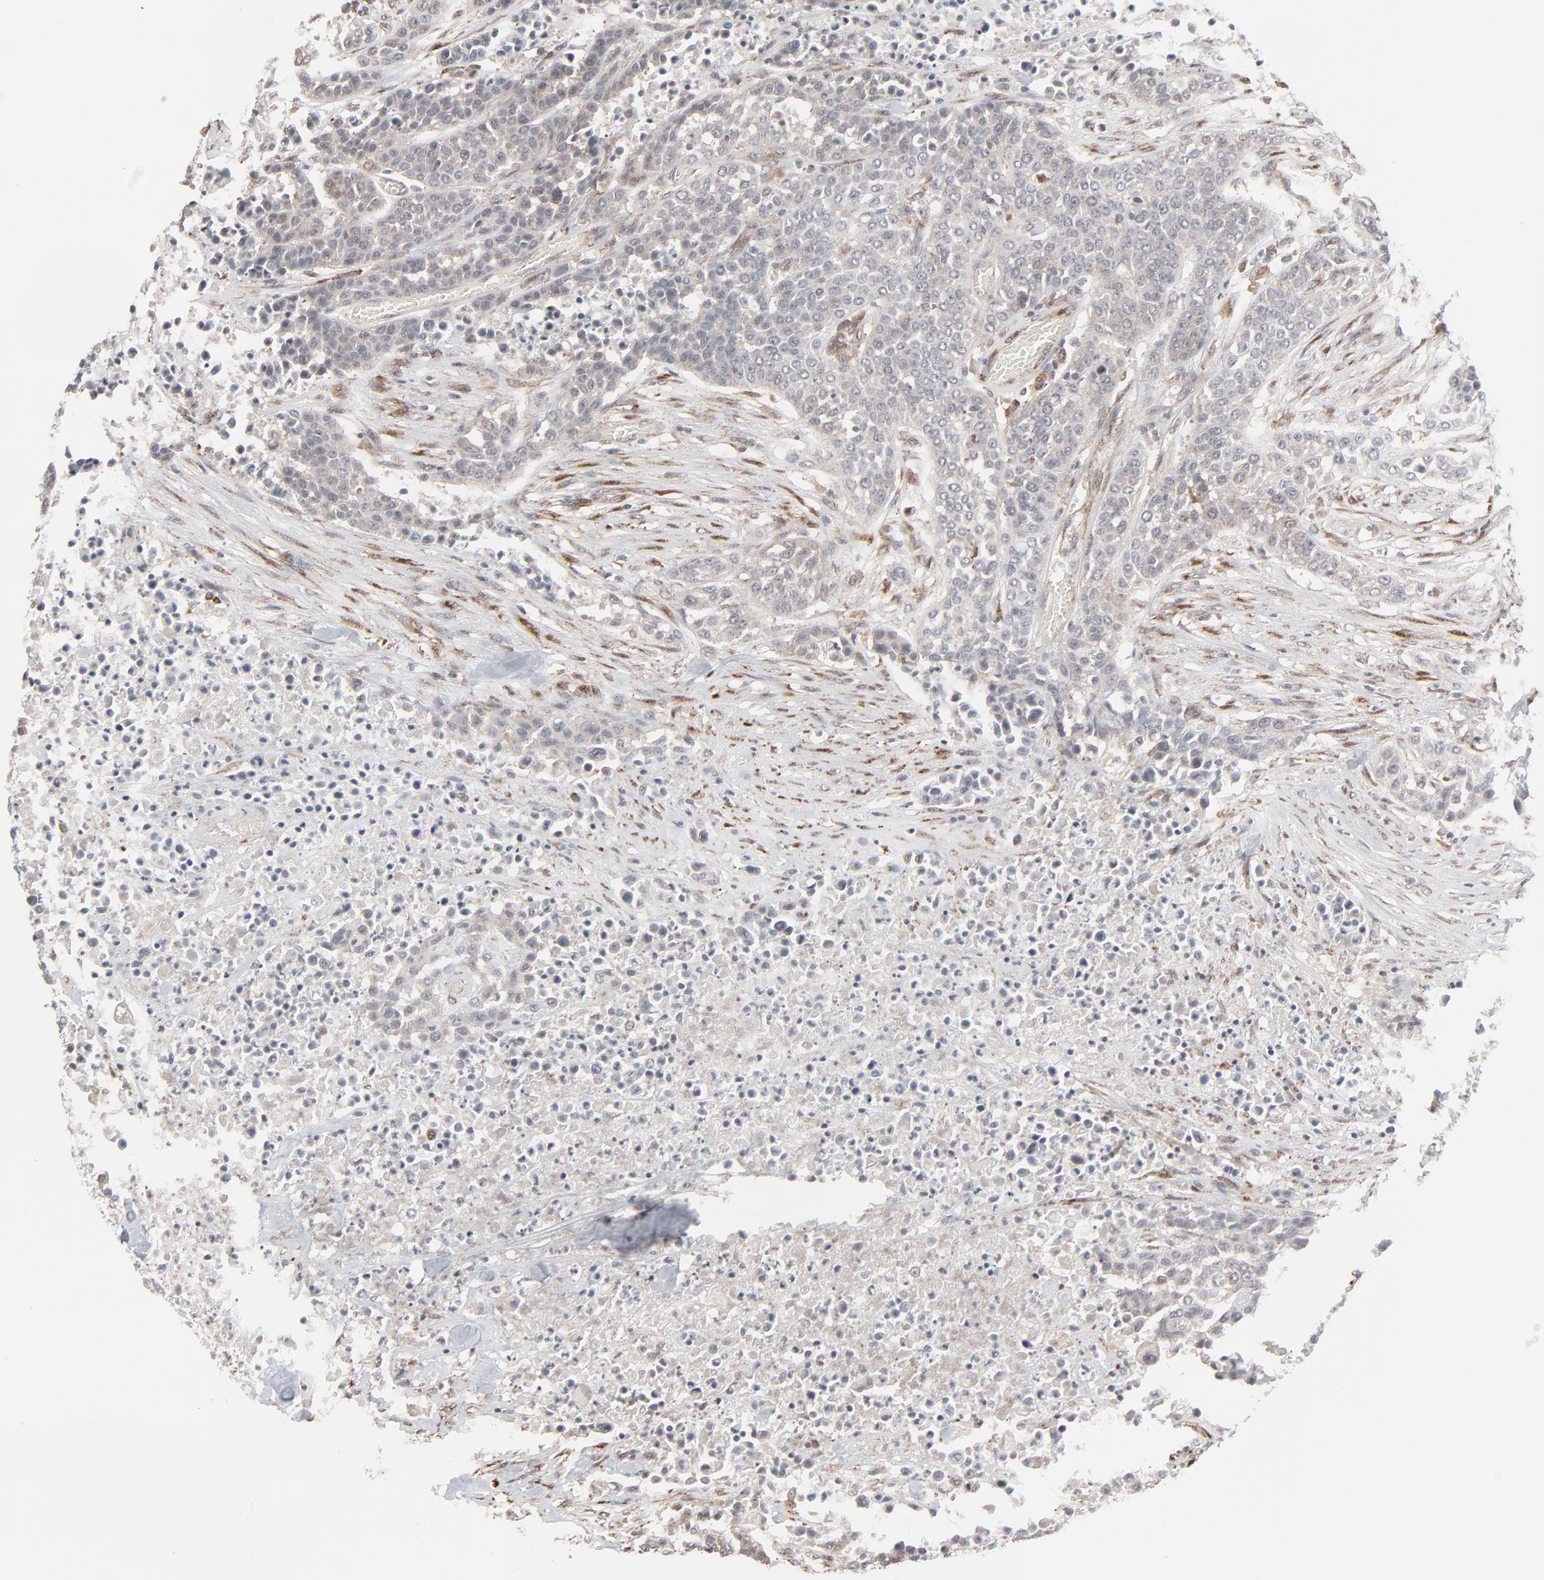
{"staining": {"intensity": "weak", "quantity": "<25%", "location": "cytoplasmic/membranous"}, "tissue": "urothelial cancer", "cell_type": "Tumor cells", "image_type": "cancer", "snomed": [{"axis": "morphology", "description": "Urothelial carcinoma, High grade"}, {"axis": "topography", "description": "Urinary bladder"}], "caption": "The image shows no significant positivity in tumor cells of high-grade urothelial carcinoma.", "gene": "CTNND1", "patient": {"sex": "male", "age": 74}}